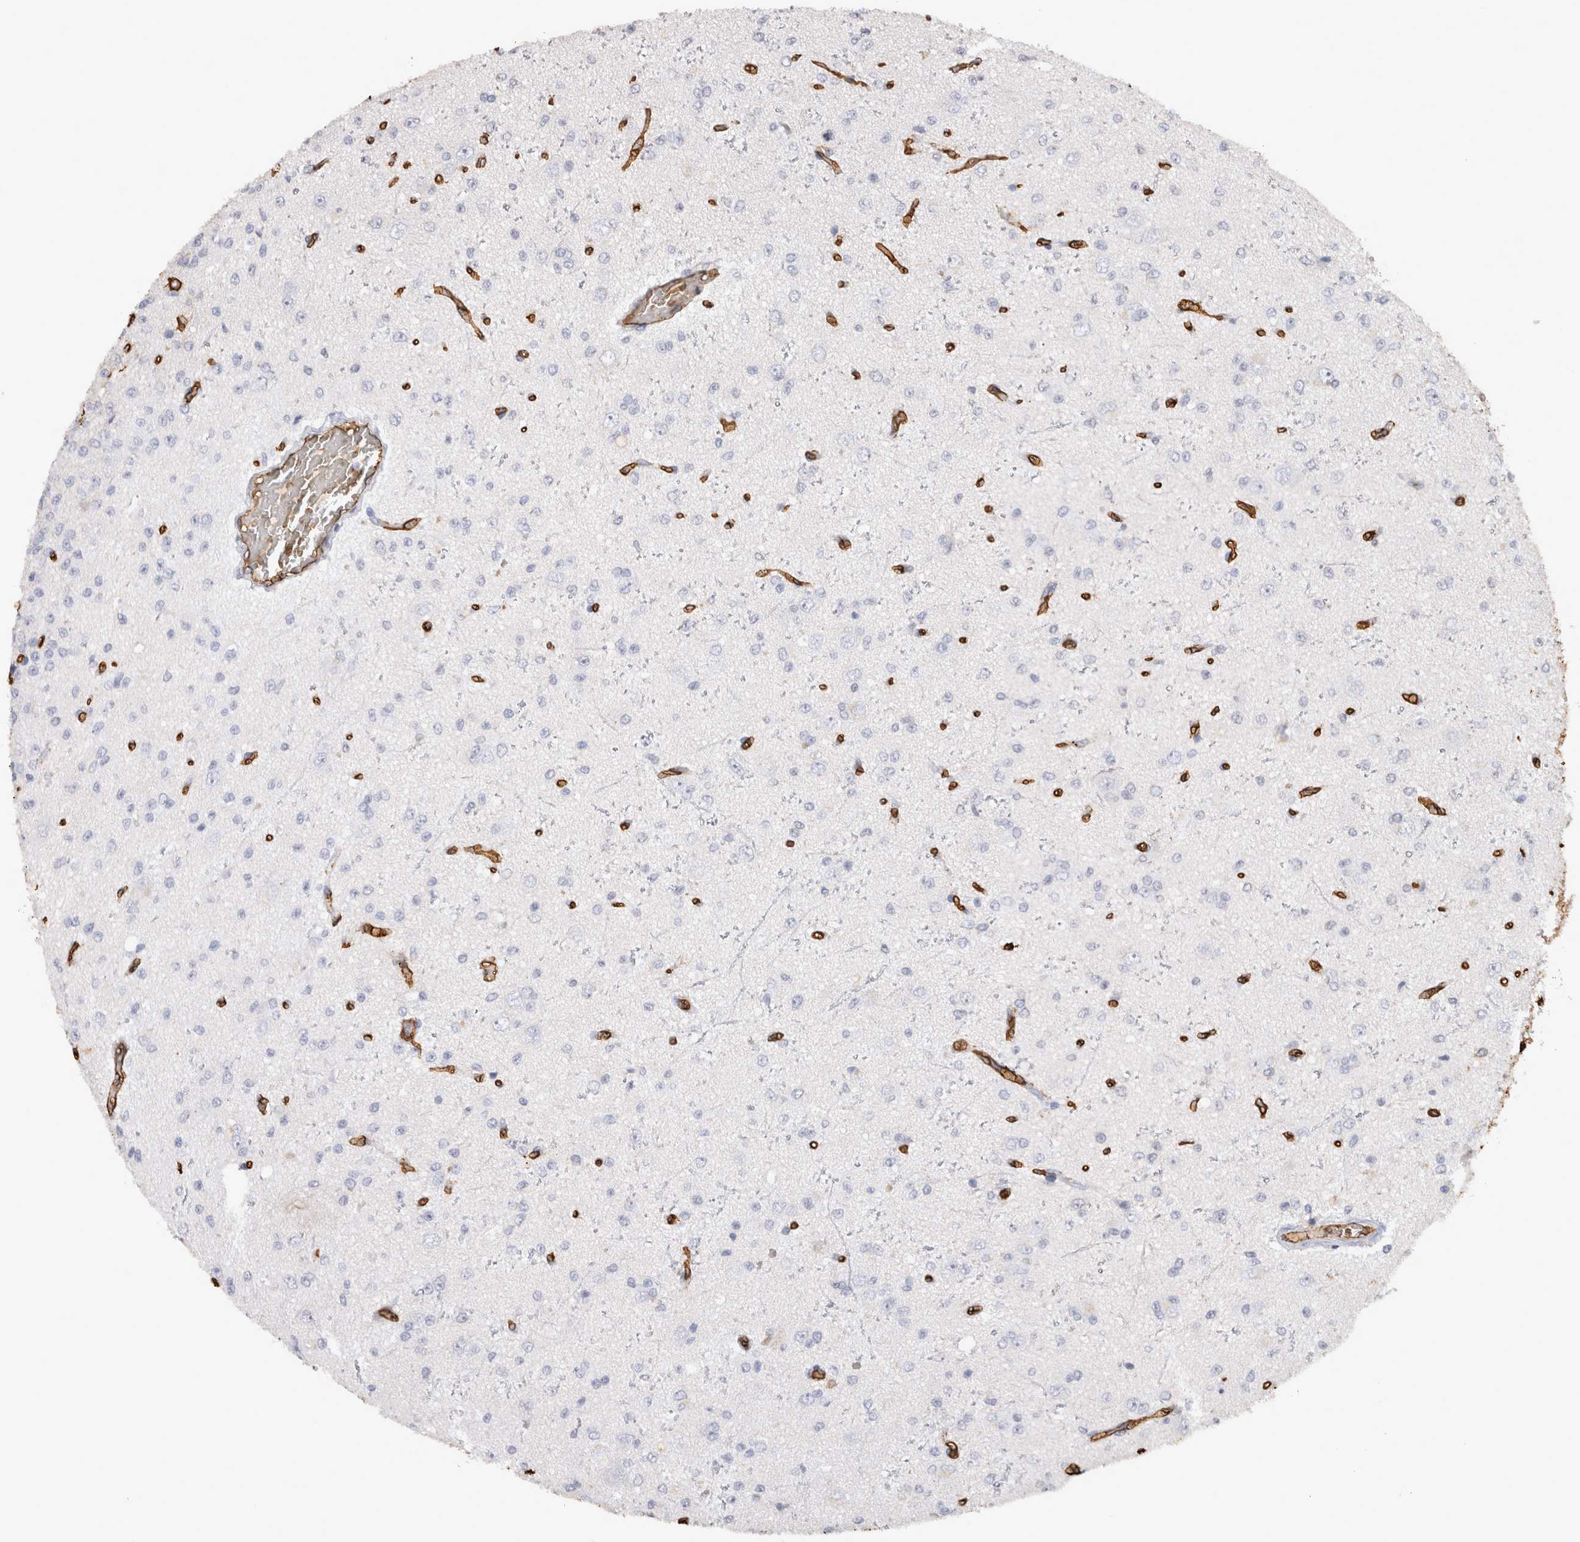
{"staining": {"intensity": "negative", "quantity": "none", "location": "none"}, "tissue": "glioma", "cell_type": "Tumor cells", "image_type": "cancer", "snomed": [{"axis": "morphology", "description": "Glioma, malignant, High grade"}, {"axis": "topography", "description": "pancreas cauda"}], "caption": "The histopathology image displays no staining of tumor cells in malignant high-grade glioma.", "gene": "IL17RC", "patient": {"sex": "male", "age": 60}}